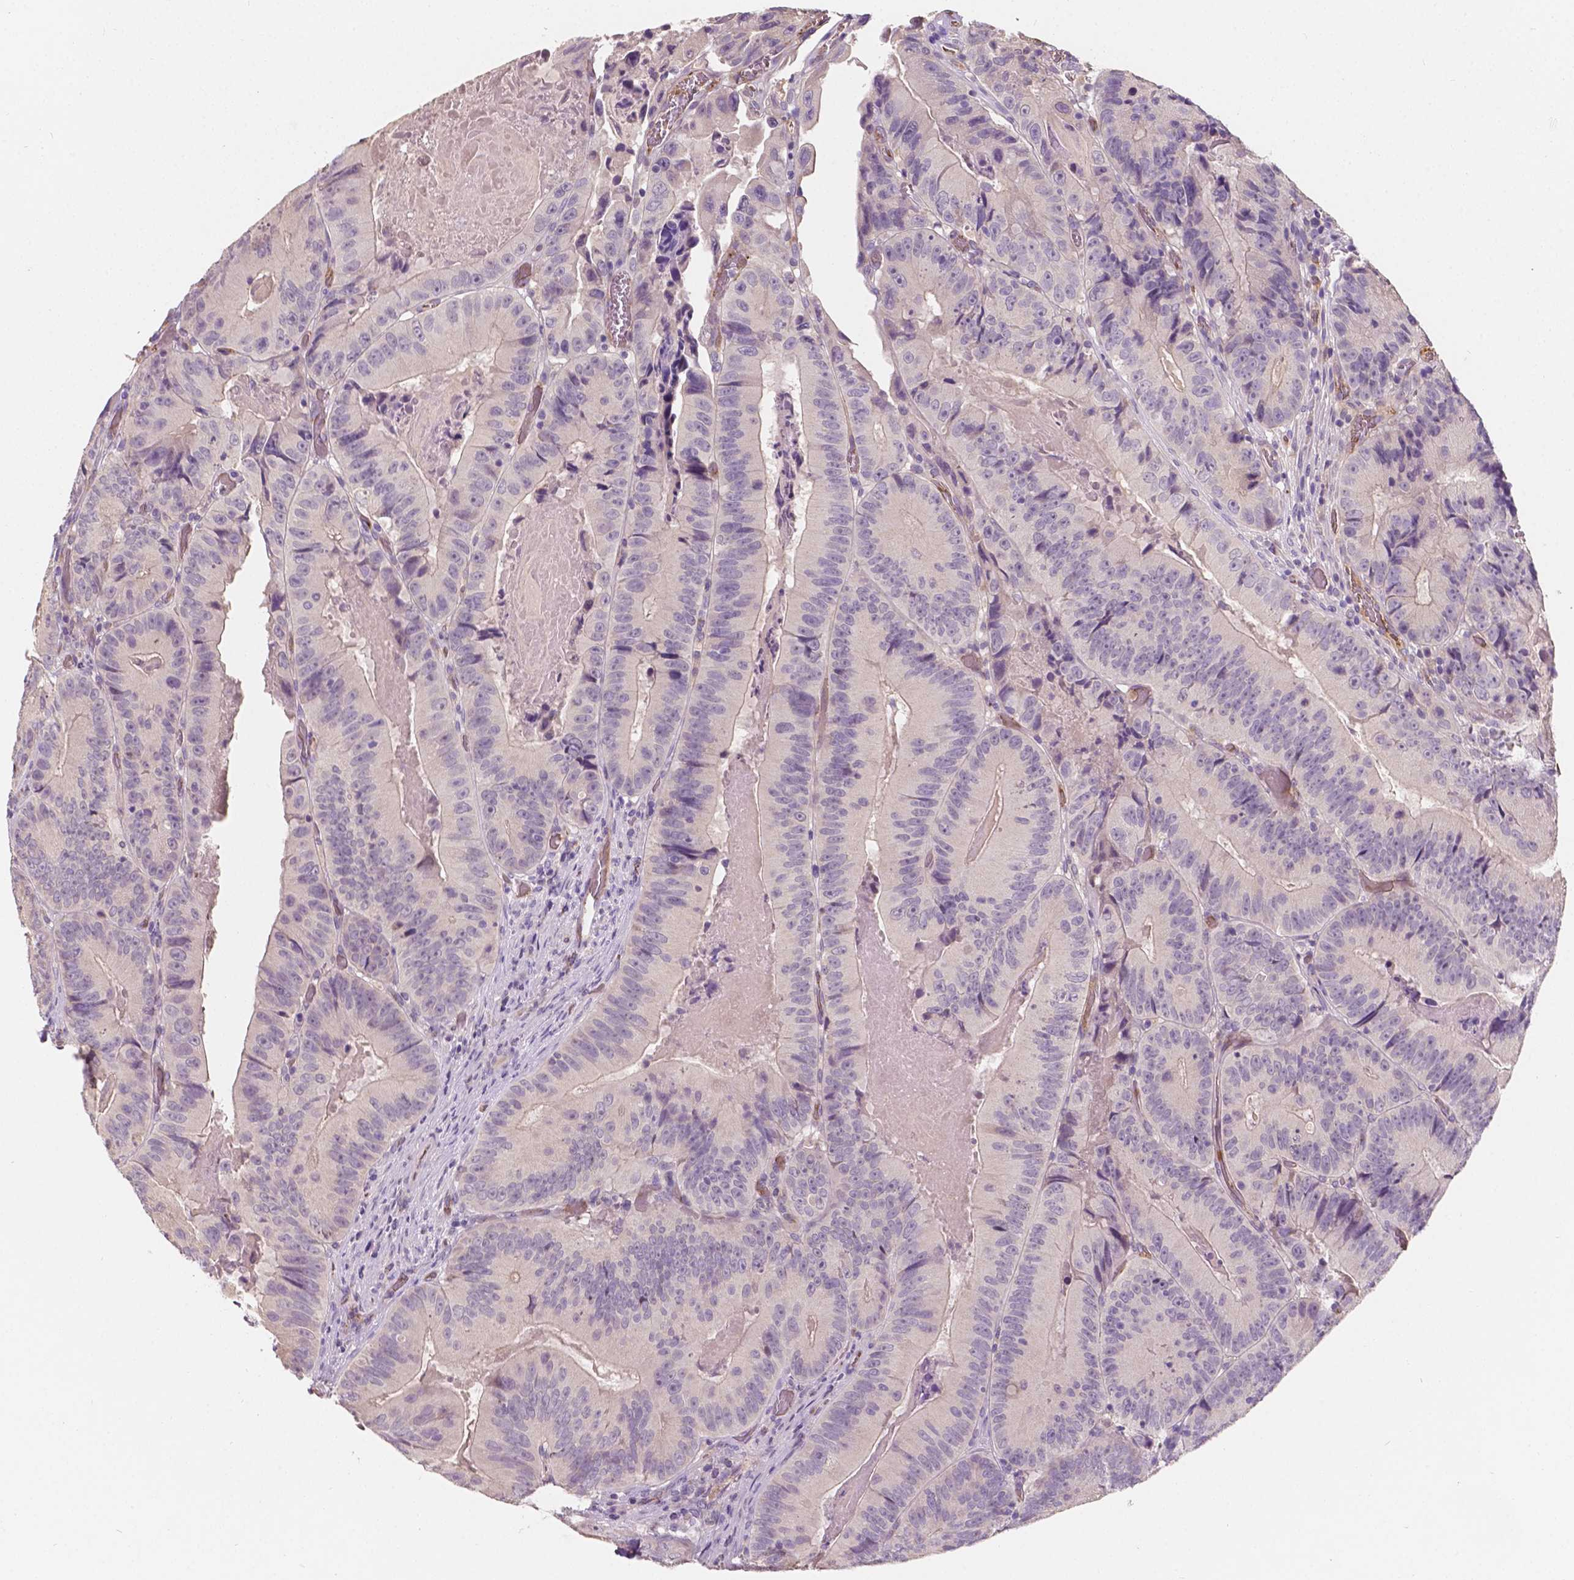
{"staining": {"intensity": "negative", "quantity": "none", "location": "none"}, "tissue": "colorectal cancer", "cell_type": "Tumor cells", "image_type": "cancer", "snomed": [{"axis": "morphology", "description": "Adenocarcinoma, NOS"}, {"axis": "topography", "description": "Colon"}], "caption": "High magnification brightfield microscopy of colorectal adenocarcinoma stained with DAB (brown) and counterstained with hematoxylin (blue): tumor cells show no significant expression. (DAB immunohistochemistry visualized using brightfield microscopy, high magnification).", "gene": "SLC22A4", "patient": {"sex": "female", "age": 86}}